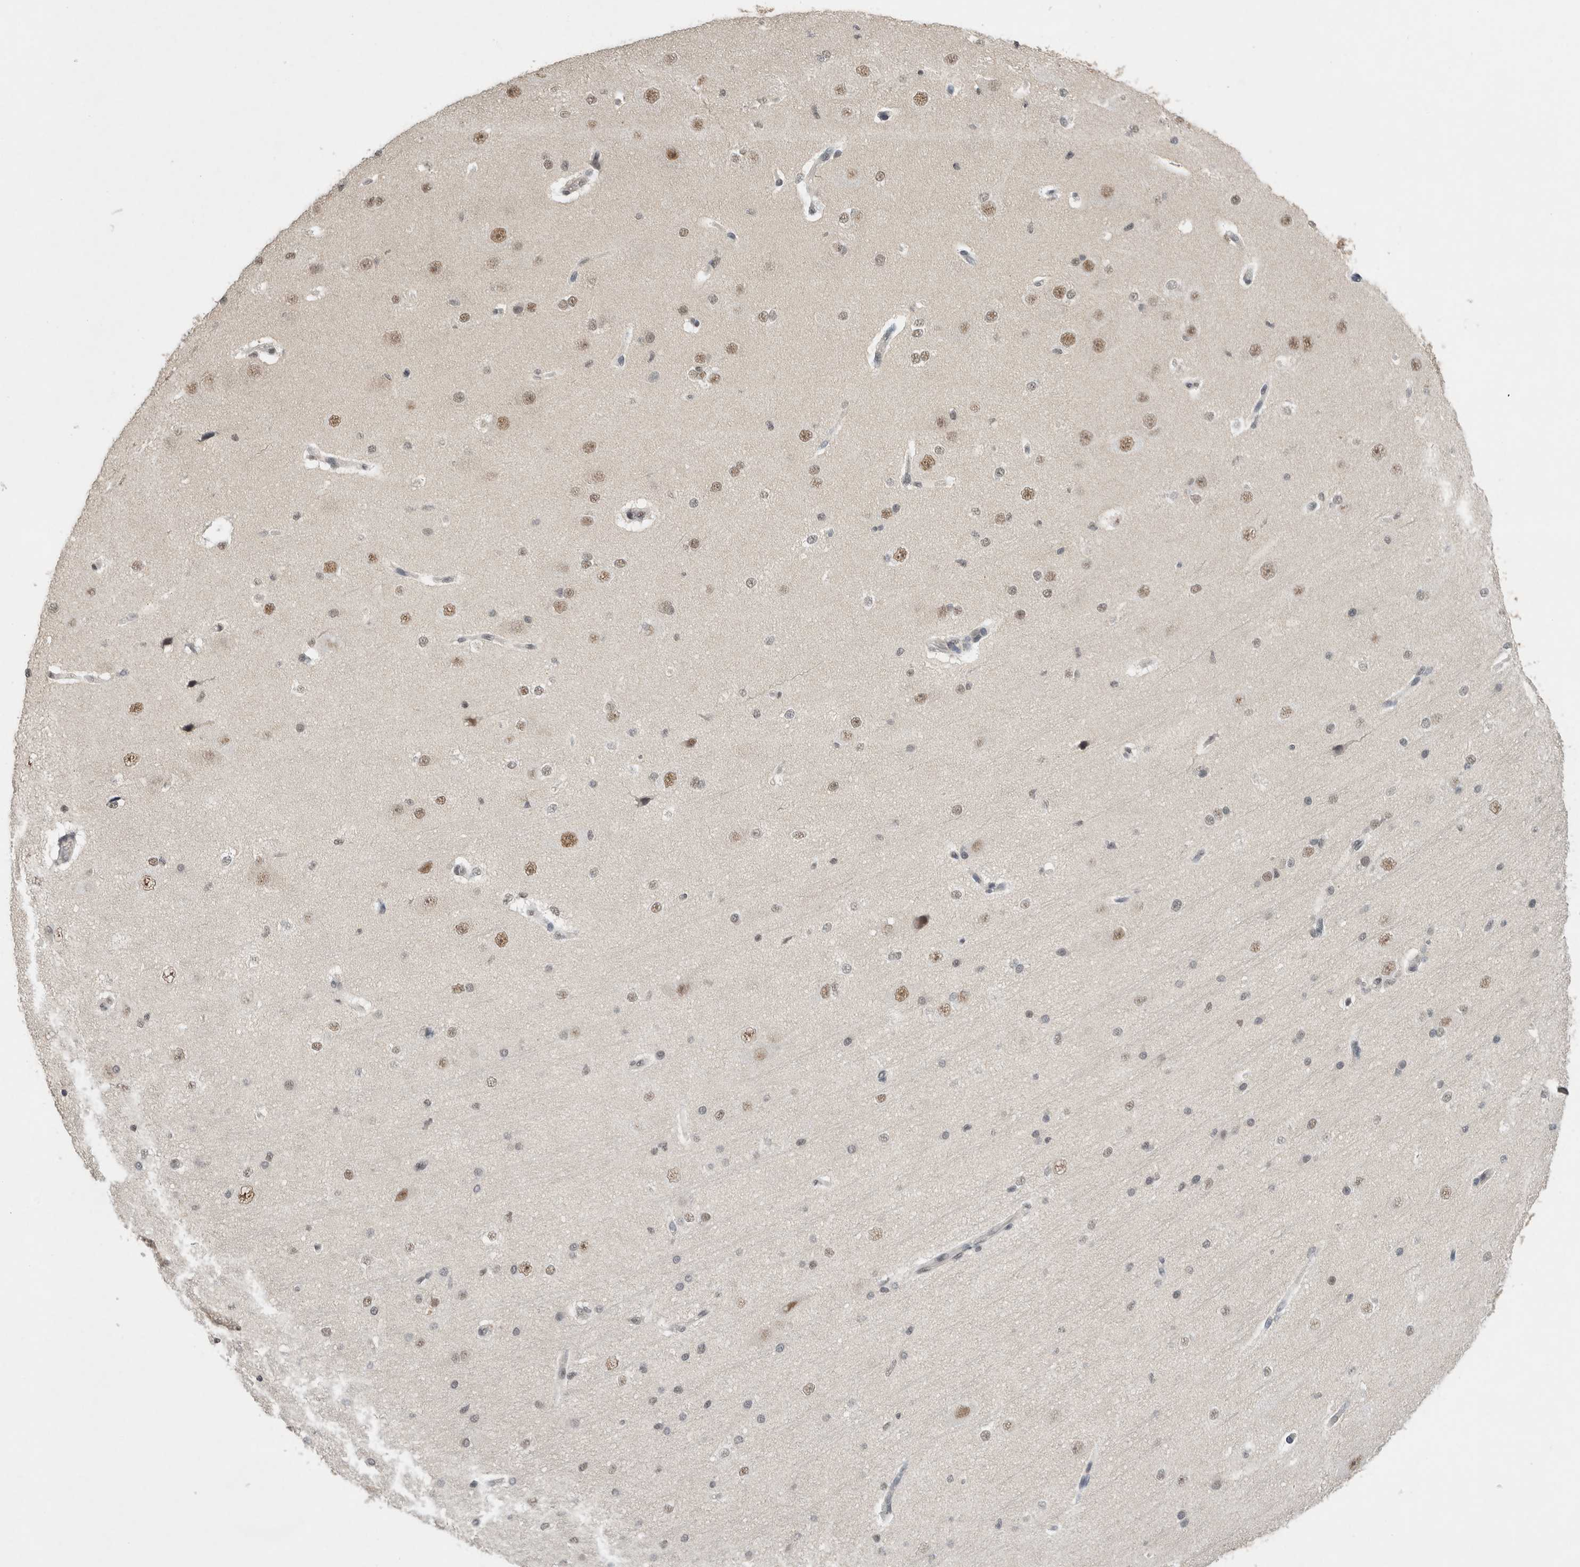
{"staining": {"intensity": "moderate", "quantity": ">75%", "location": "nuclear"}, "tissue": "cerebral cortex", "cell_type": "Endothelial cells", "image_type": "normal", "snomed": [{"axis": "morphology", "description": "Normal tissue, NOS"}, {"axis": "morphology", "description": "Developmental malformation"}, {"axis": "topography", "description": "Cerebral cortex"}], "caption": "Protein expression analysis of normal cerebral cortex reveals moderate nuclear expression in about >75% of endothelial cells.", "gene": "DDX42", "patient": {"sex": "female", "age": 30}}